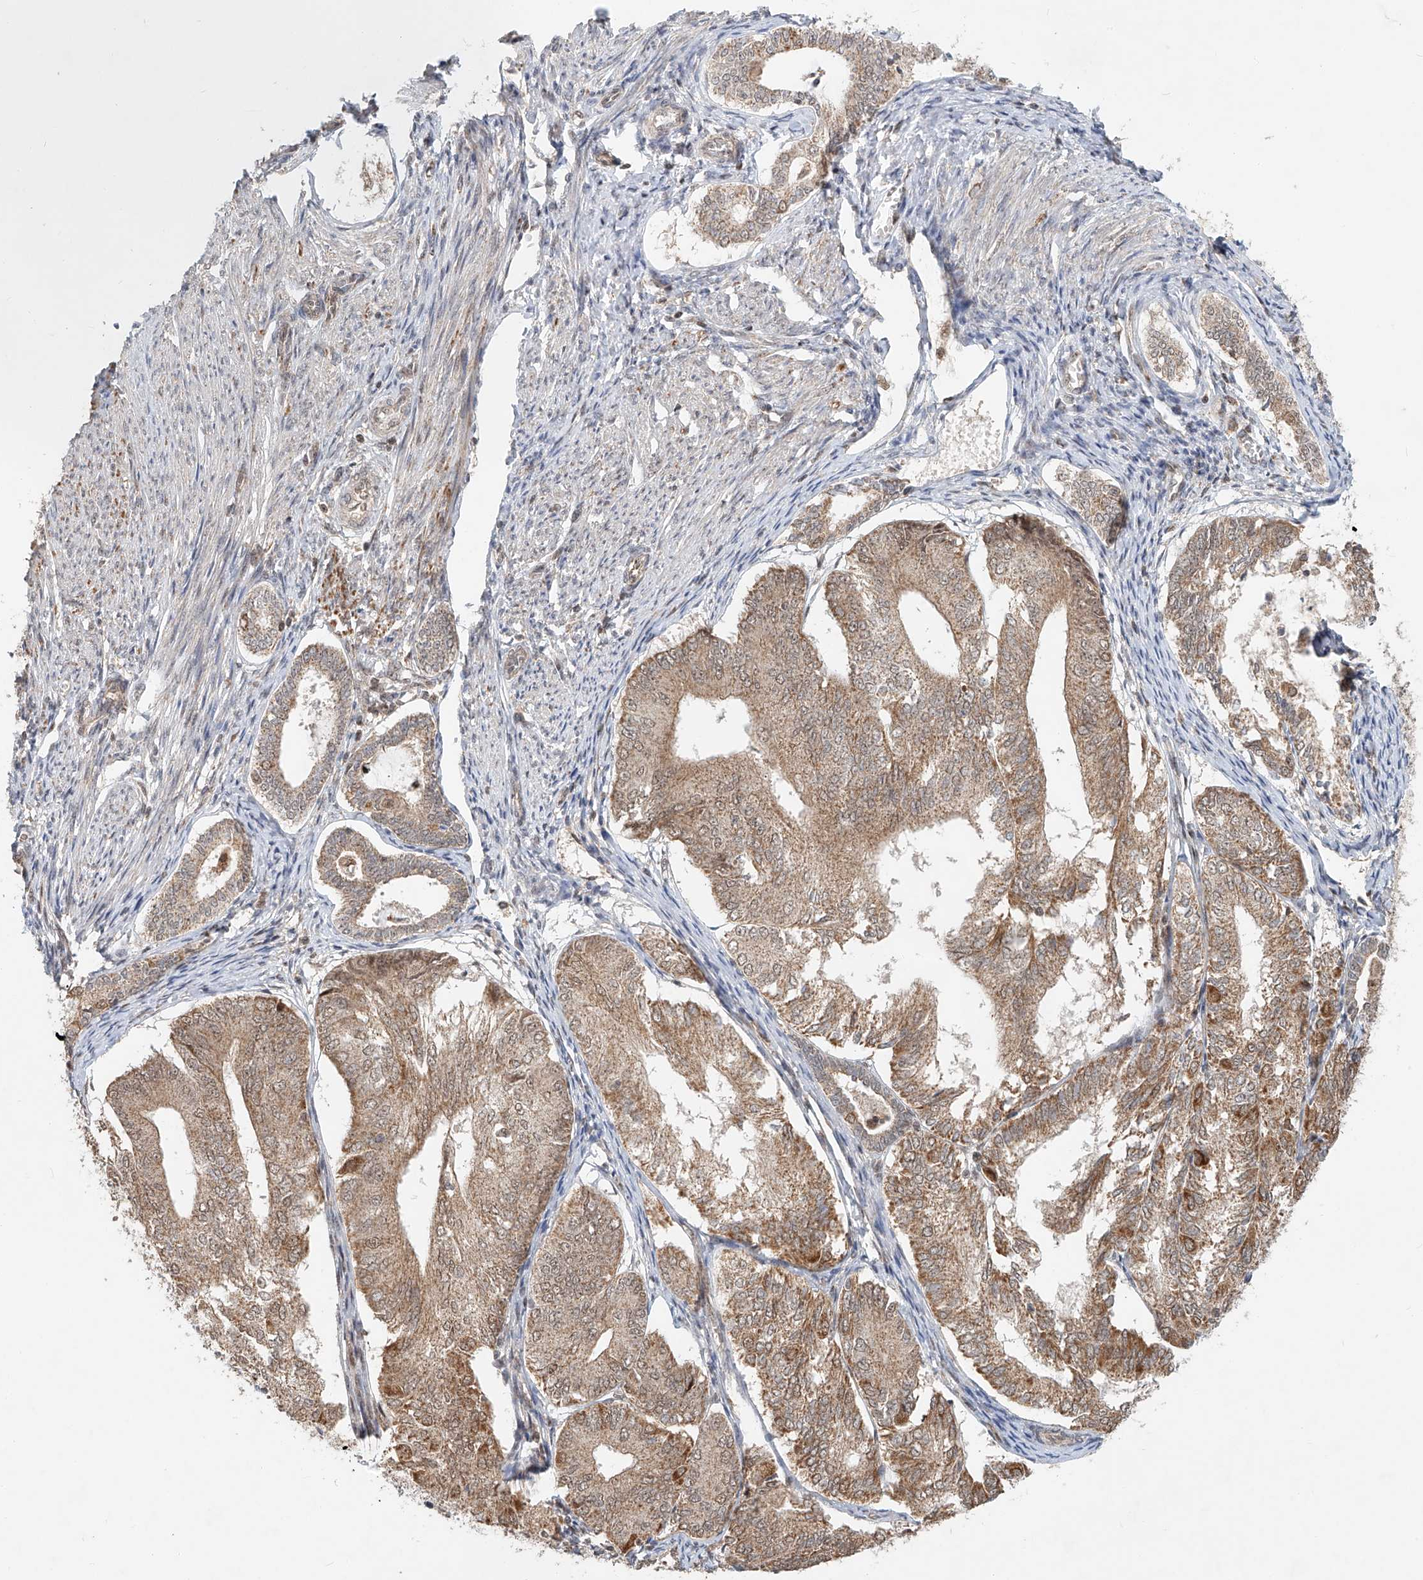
{"staining": {"intensity": "weak", "quantity": ">75%", "location": "cytoplasmic/membranous,nuclear"}, "tissue": "endometrial cancer", "cell_type": "Tumor cells", "image_type": "cancer", "snomed": [{"axis": "morphology", "description": "Adenocarcinoma, NOS"}, {"axis": "topography", "description": "Endometrium"}], "caption": "IHC histopathology image of human endometrial cancer (adenocarcinoma) stained for a protein (brown), which reveals low levels of weak cytoplasmic/membranous and nuclear positivity in approximately >75% of tumor cells.", "gene": "SYTL3", "patient": {"sex": "female", "age": 81}}